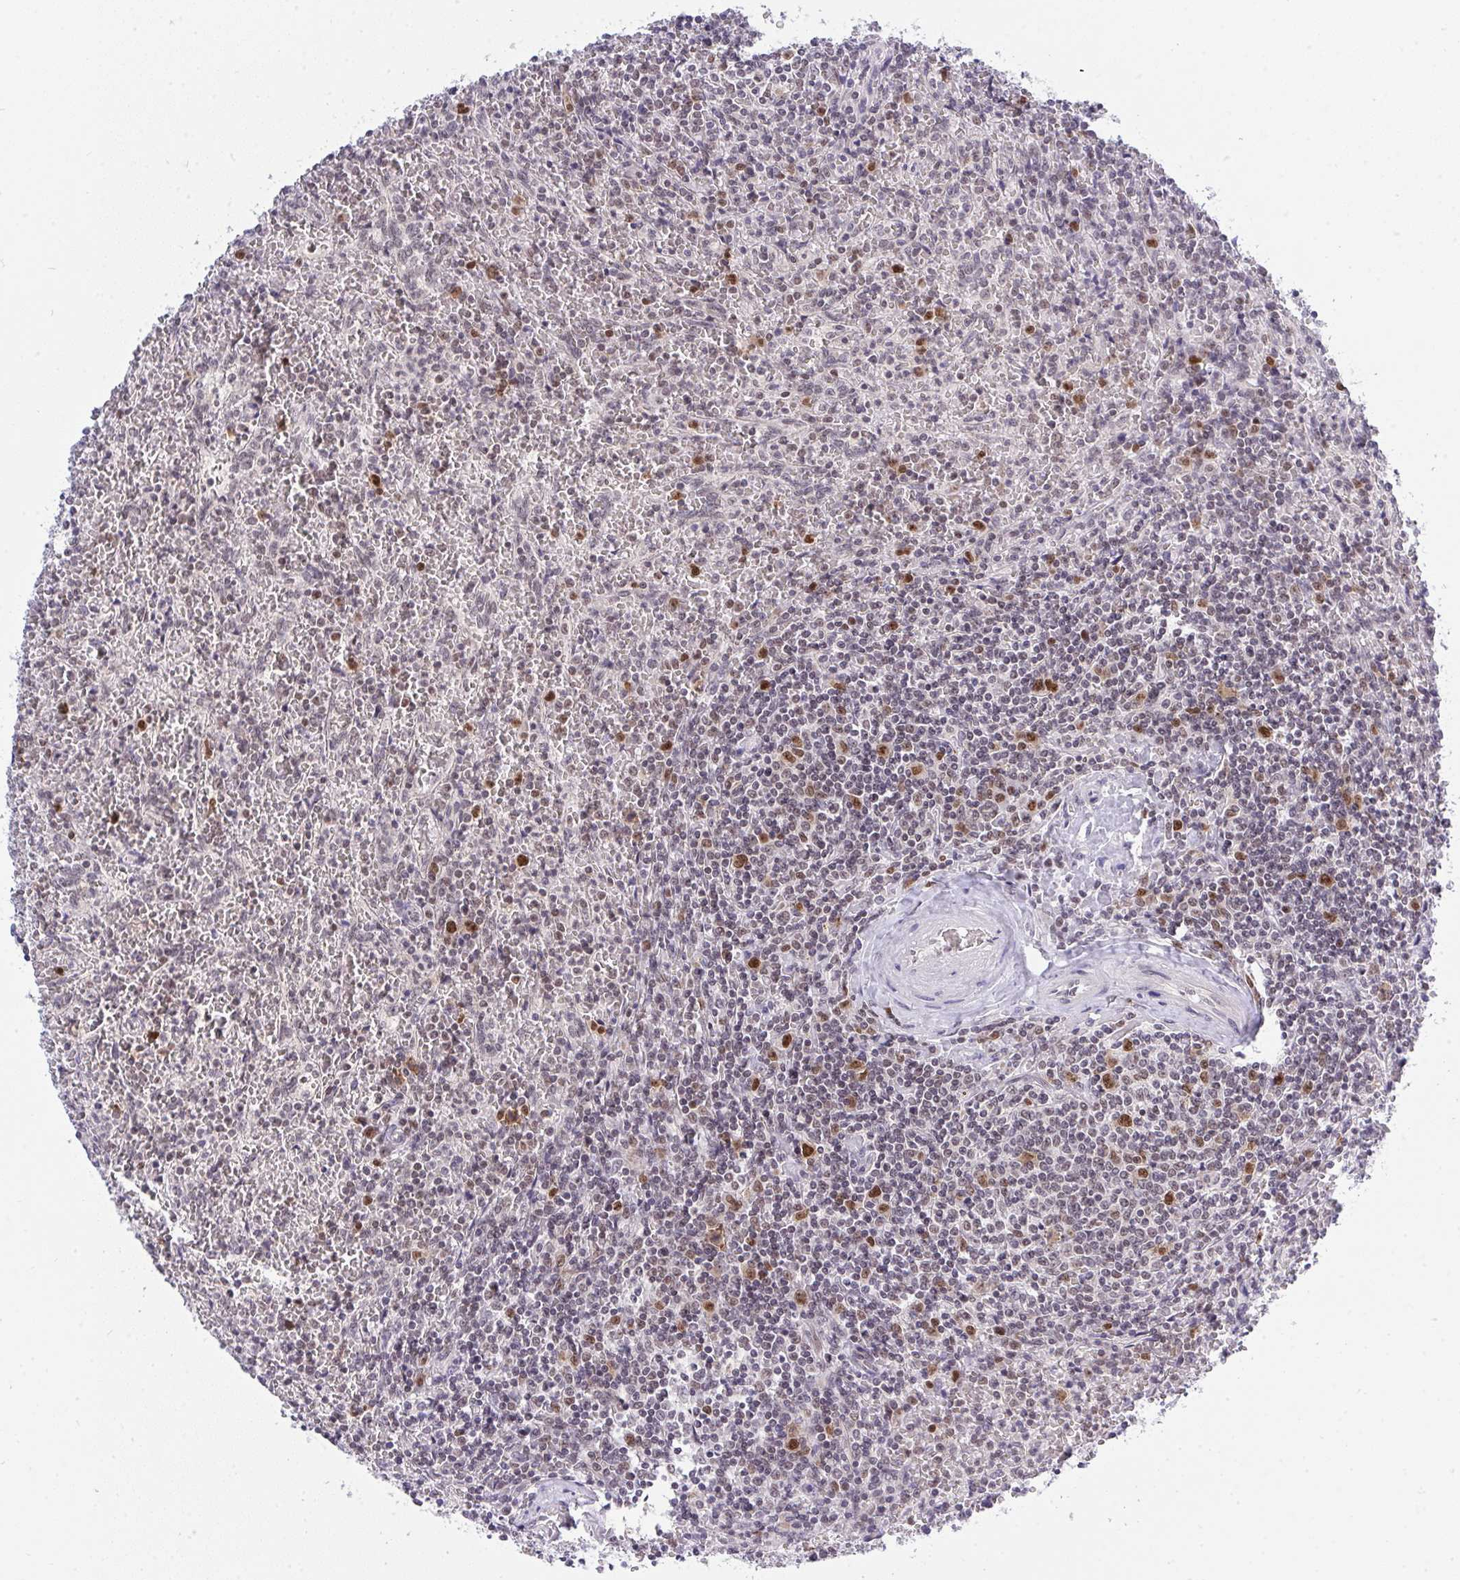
{"staining": {"intensity": "moderate", "quantity": "<25%", "location": "nuclear"}, "tissue": "lymphoma", "cell_type": "Tumor cells", "image_type": "cancer", "snomed": [{"axis": "morphology", "description": "Malignant lymphoma, non-Hodgkin's type, Low grade"}, {"axis": "topography", "description": "Spleen"}], "caption": "Immunohistochemical staining of lymphoma exhibits low levels of moderate nuclear expression in about <25% of tumor cells.", "gene": "RFC4", "patient": {"sex": "female", "age": 64}}